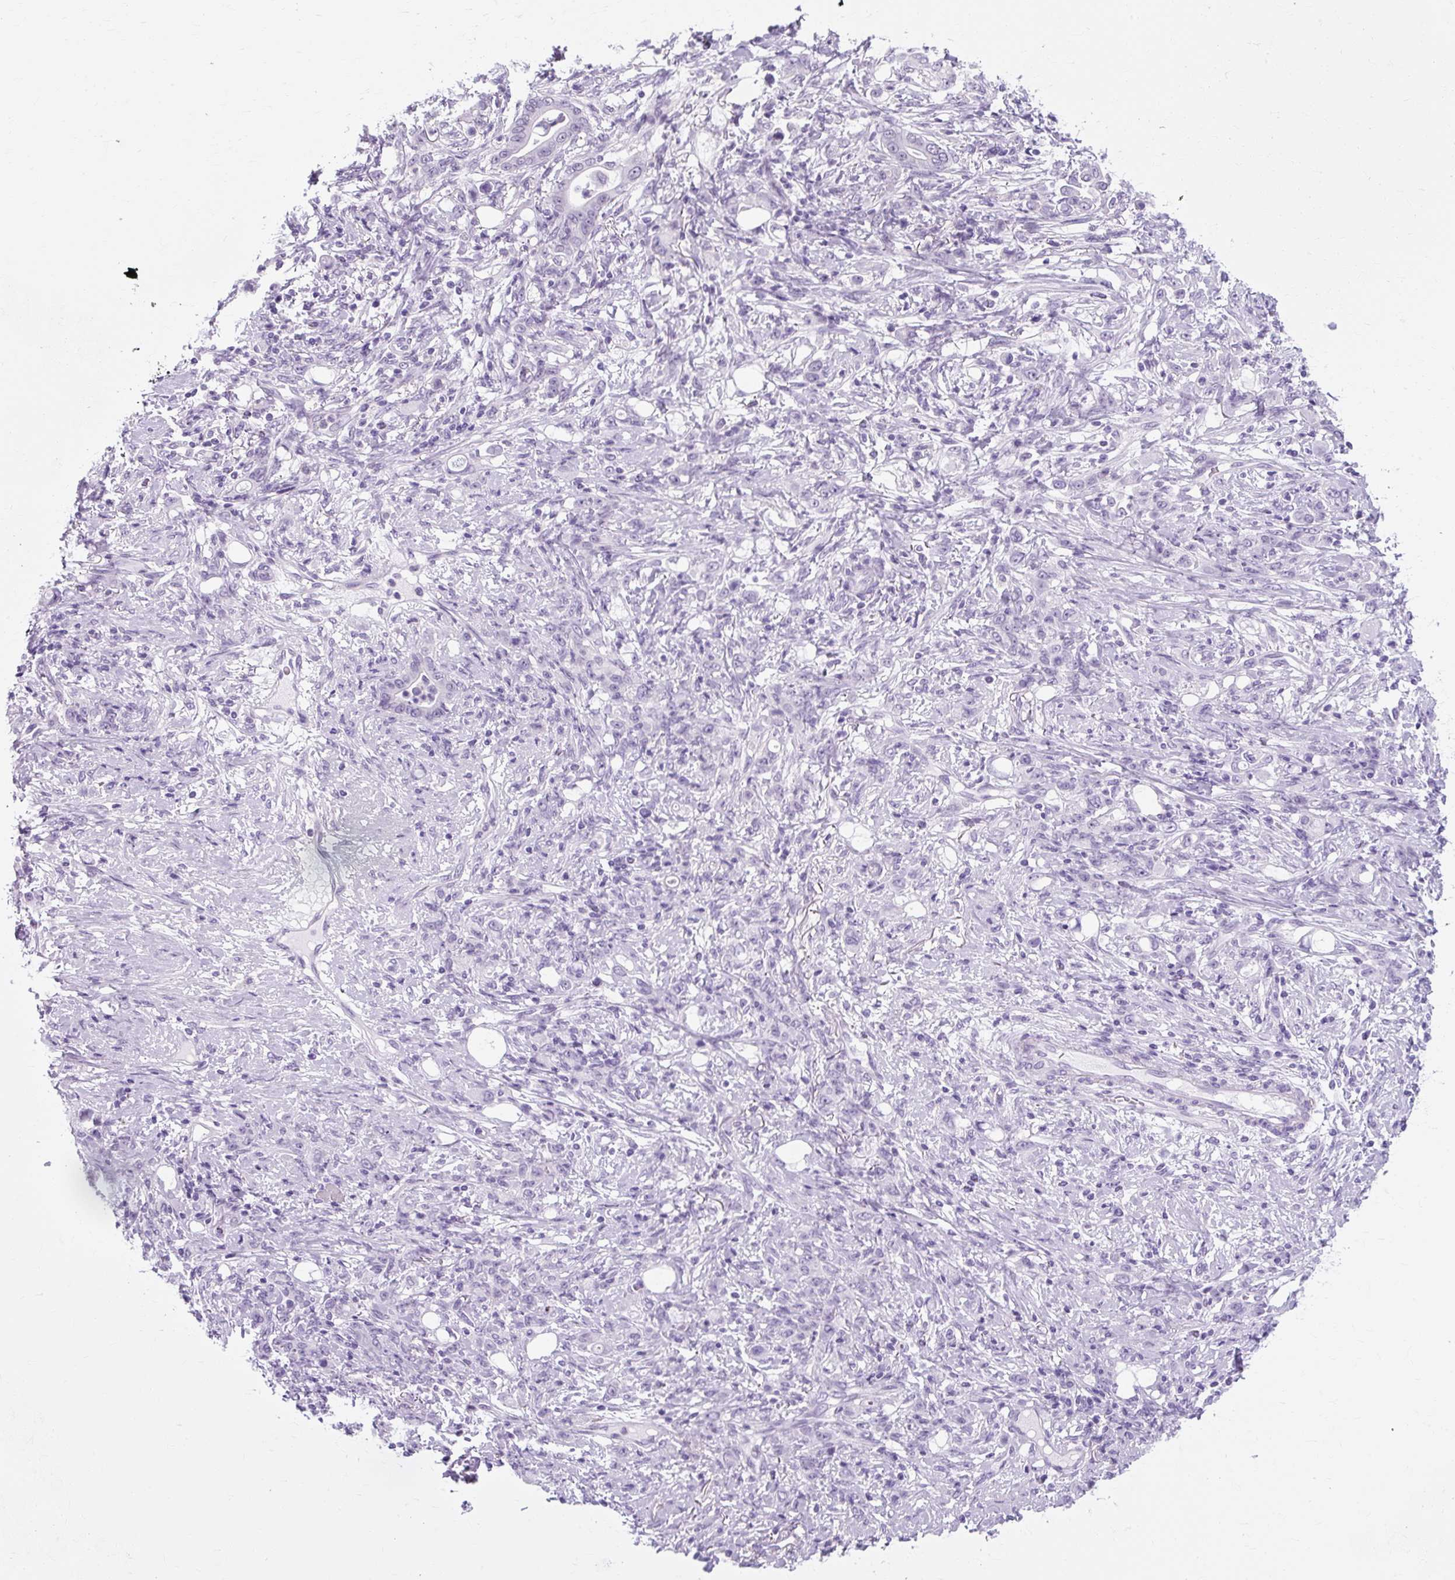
{"staining": {"intensity": "negative", "quantity": "none", "location": "none"}, "tissue": "stomach cancer", "cell_type": "Tumor cells", "image_type": "cancer", "snomed": [{"axis": "morphology", "description": "Adenocarcinoma, NOS"}, {"axis": "topography", "description": "Stomach"}], "caption": "High magnification brightfield microscopy of stomach adenocarcinoma stained with DAB (brown) and counterstained with hematoxylin (blue): tumor cells show no significant positivity. Nuclei are stained in blue.", "gene": "RYBP", "patient": {"sex": "female", "age": 79}}